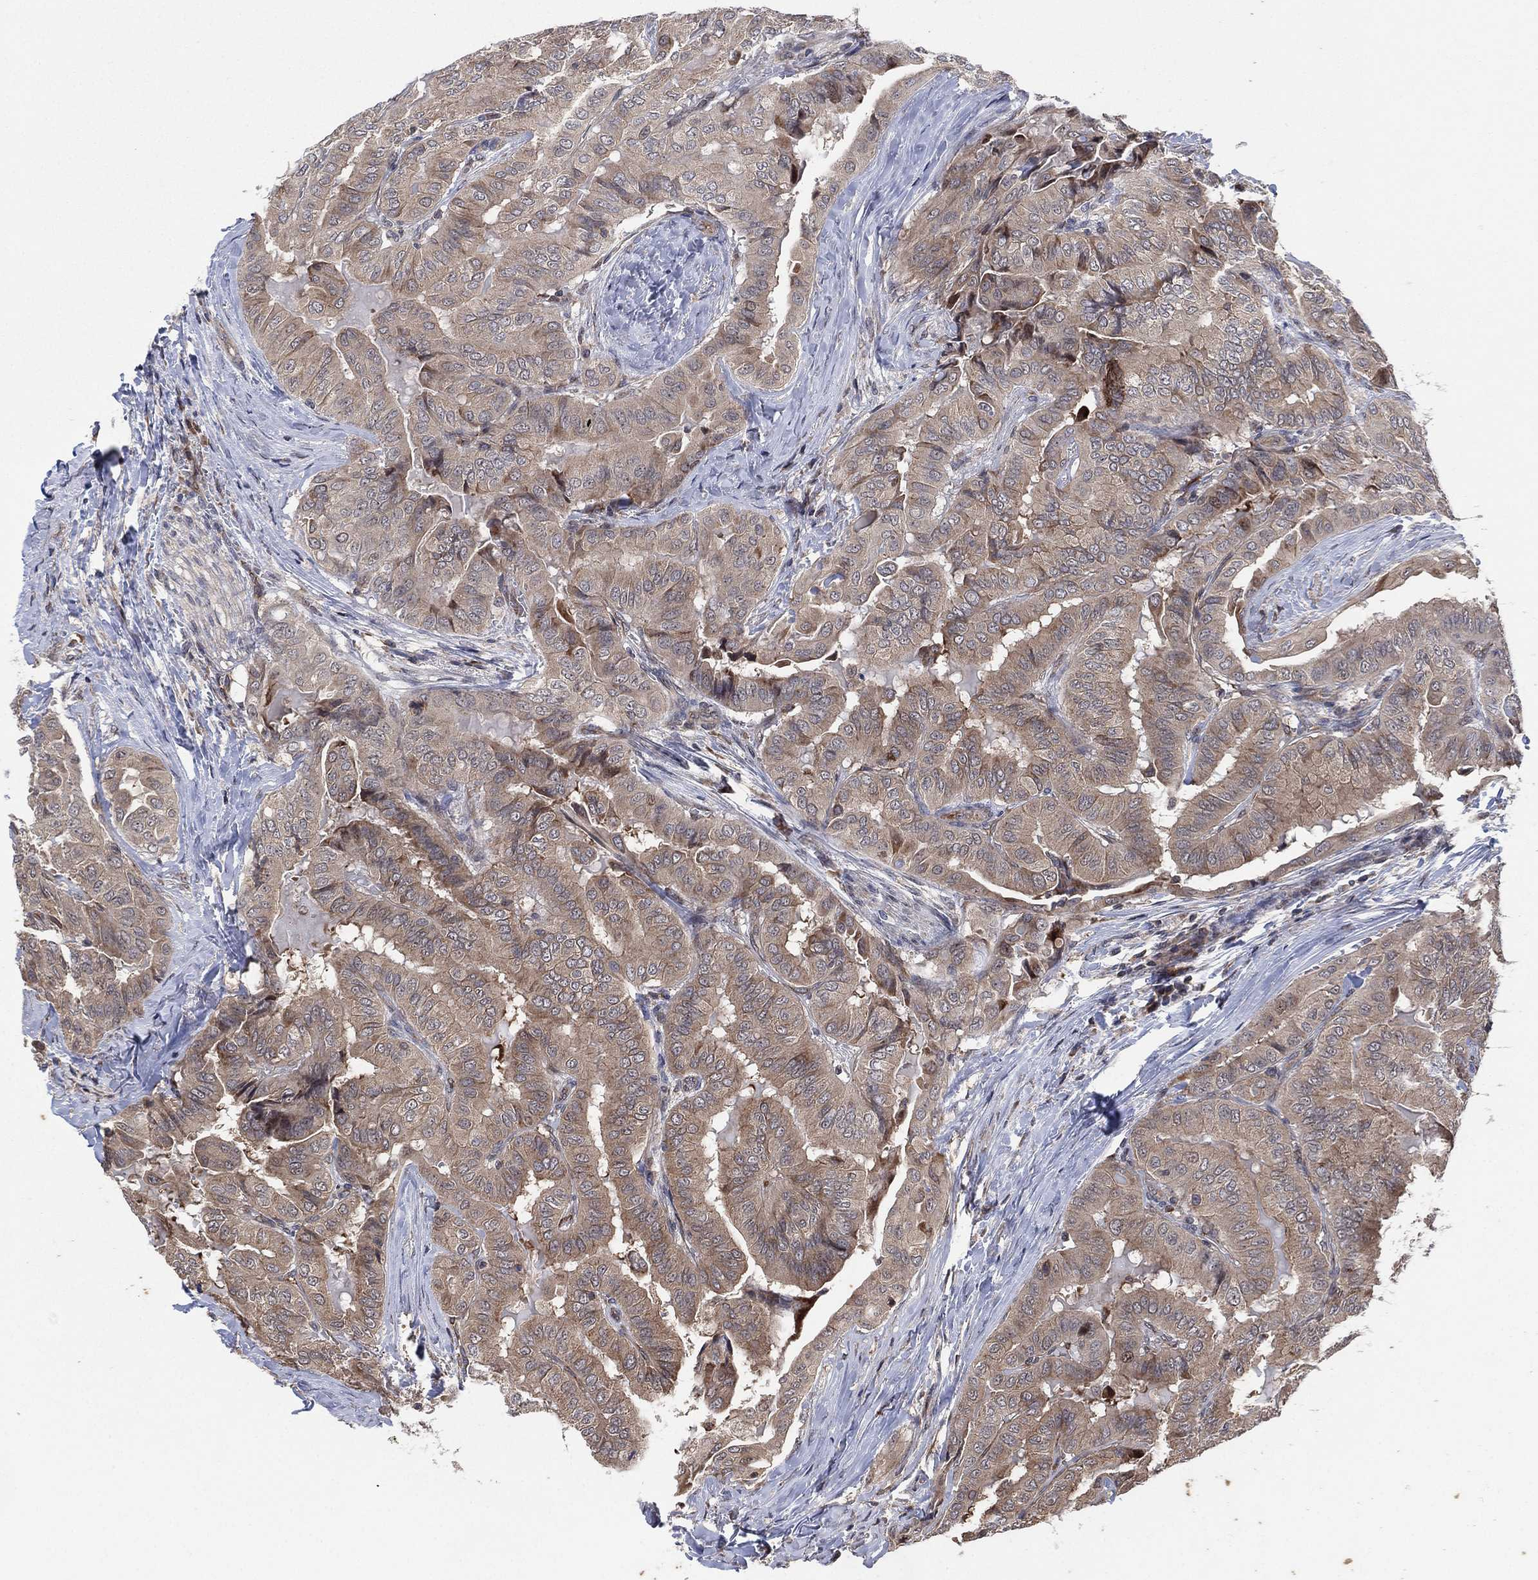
{"staining": {"intensity": "weak", "quantity": "25%-75%", "location": "cytoplasmic/membranous"}, "tissue": "thyroid cancer", "cell_type": "Tumor cells", "image_type": "cancer", "snomed": [{"axis": "morphology", "description": "Papillary adenocarcinoma, NOS"}, {"axis": "topography", "description": "Thyroid gland"}], "caption": "A histopathology image of human thyroid papillary adenocarcinoma stained for a protein exhibits weak cytoplasmic/membranous brown staining in tumor cells. (DAB IHC, brown staining for protein, blue staining for nuclei).", "gene": "TMCO1", "patient": {"sex": "female", "age": 68}}